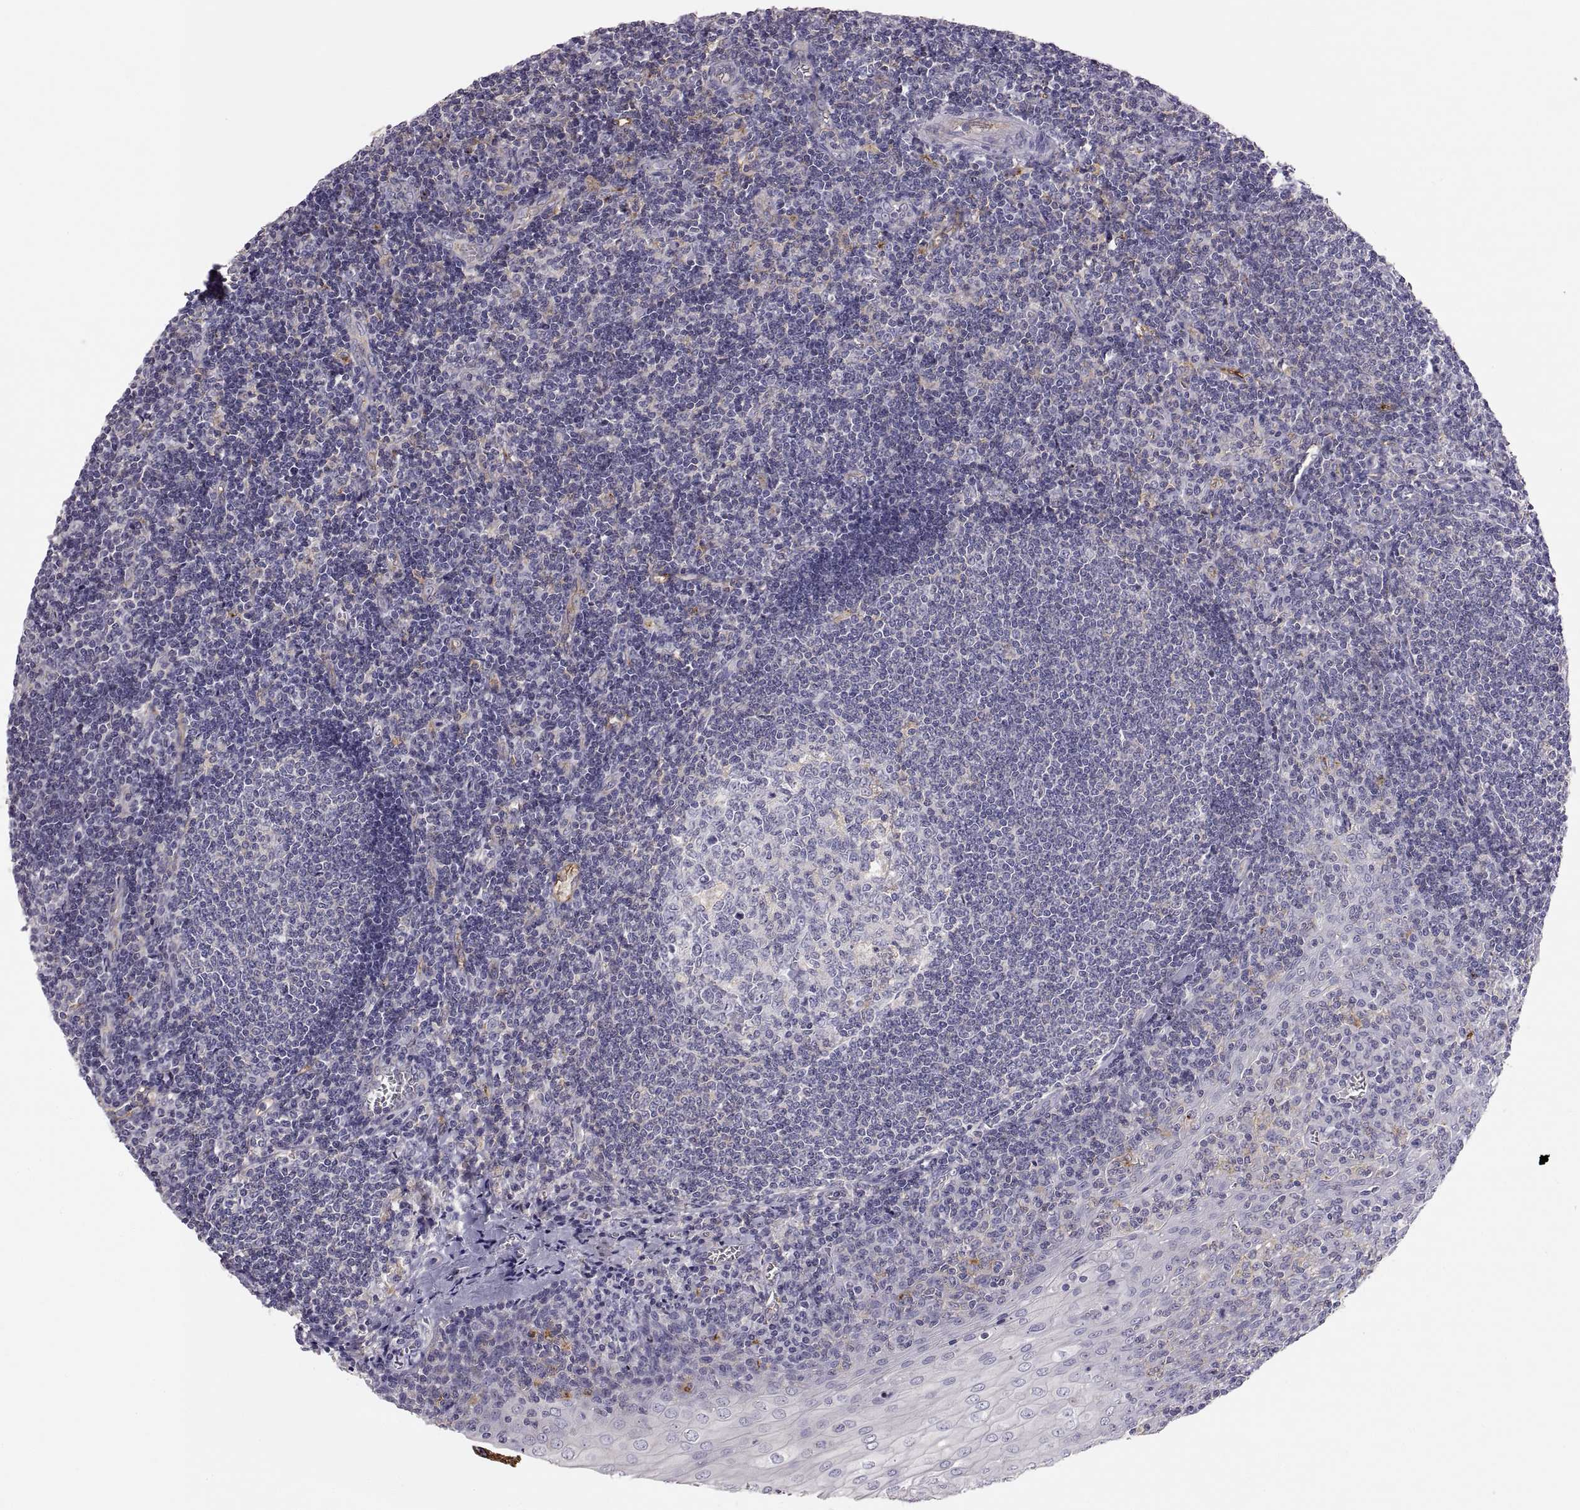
{"staining": {"intensity": "weak", "quantity": "<25%", "location": "cytoplasmic/membranous"}, "tissue": "tonsil", "cell_type": "Germinal center cells", "image_type": "normal", "snomed": [{"axis": "morphology", "description": "Normal tissue, NOS"}, {"axis": "topography", "description": "Tonsil"}], "caption": "Protein analysis of benign tonsil exhibits no significant positivity in germinal center cells. The staining is performed using DAB brown chromogen with nuclei counter-stained in using hematoxylin.", "gene": "RALB", "patient": {"sex": "male", "age": 33}}